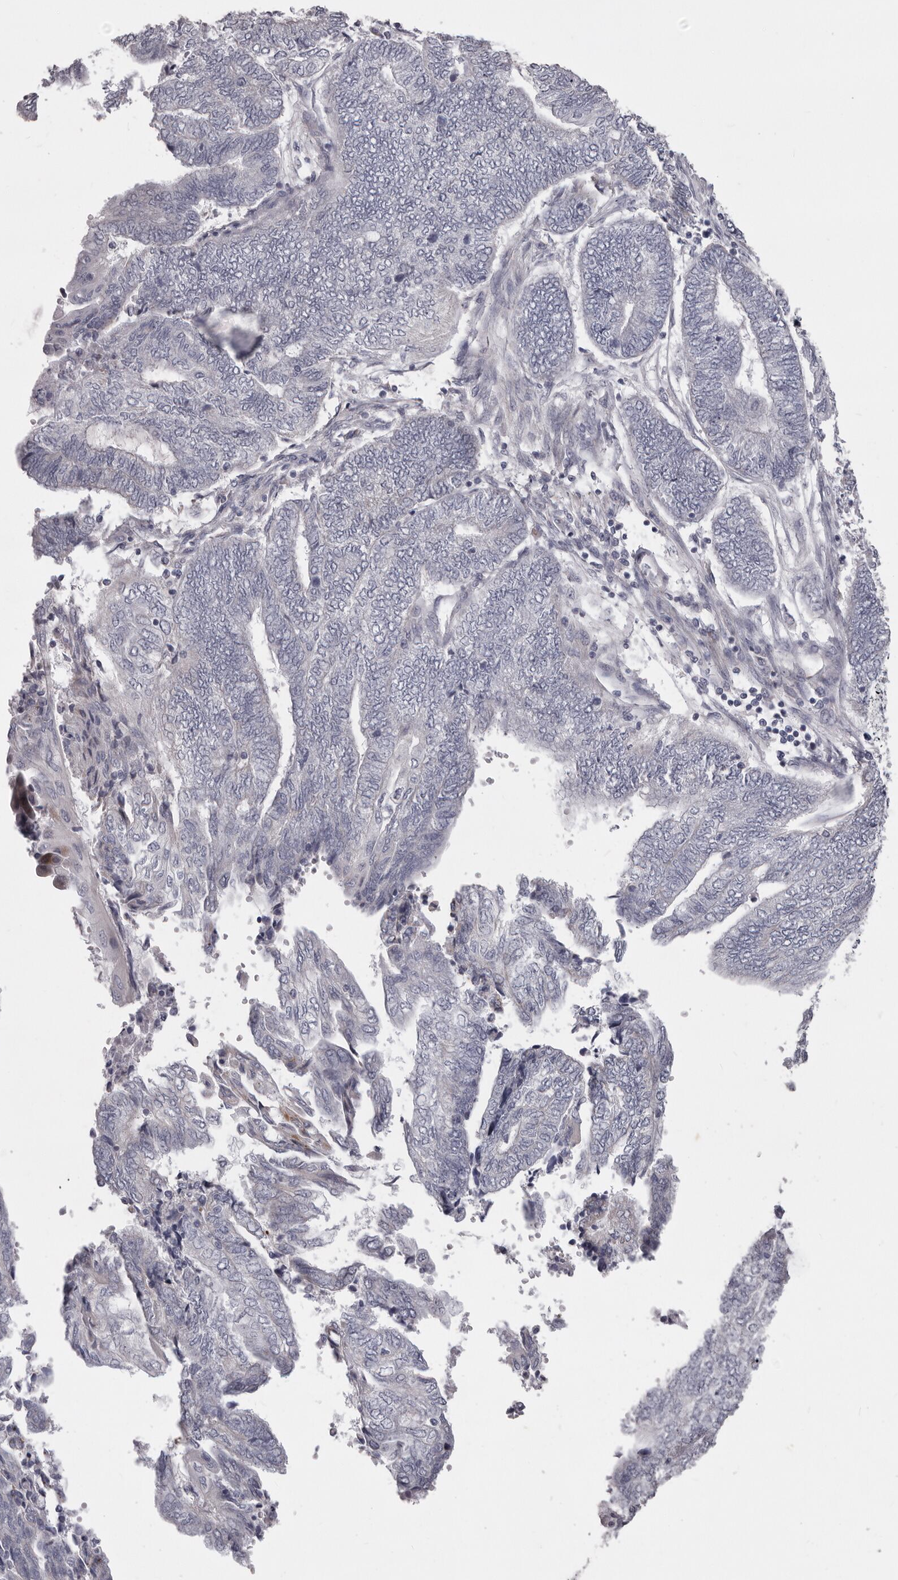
{"staining": {"intensity": "negative", "quantity": "none", "location": "none"}, "tissue": "endometrial cancer", "cell_type": "Tumor cells", "image_type": "cancer", "snomed": [{"axis": "morphology", "description": "Adenocarcinoma, NOS"}, {"axis": "topography", "description": "Uterus"}, {"axis": "topography", "description": "Endometrium"}], "caption": "Immunohistochemistry of human endometrial cancer demonstrates no staining in tumor cells. (IHC, brightfield microscopy, high magnification).", "gene": "PRMT2", "patient": {"sex": "female", "age": 70}}